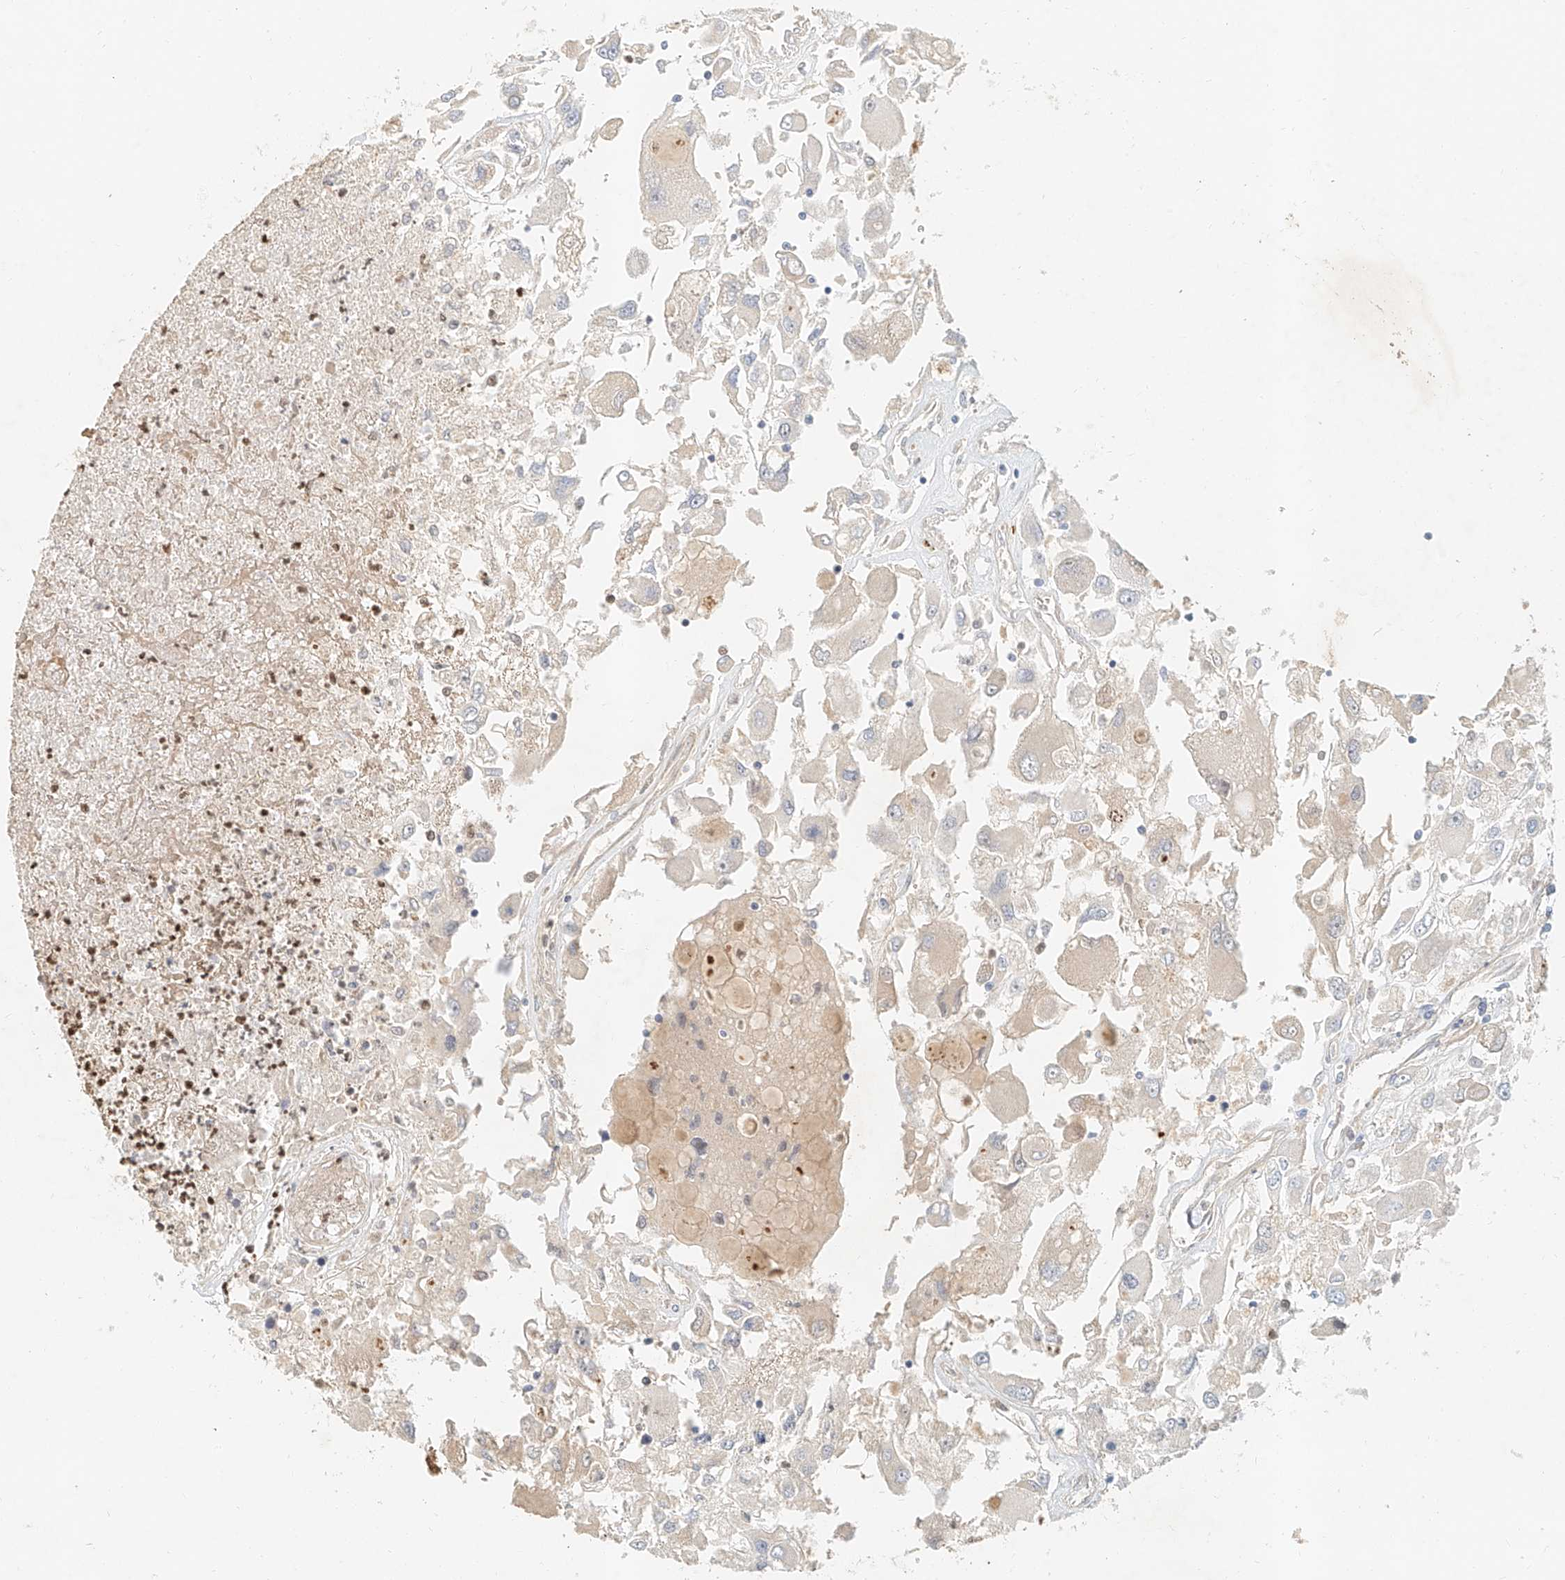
{"staining": {"intensity": "negative", "quantity": "none", "location": "none"}, "tissue": "renal cancer", "cell_type": "Tumor cells", "image_type": "cancer", "snomed": [{"axis": "morphology", "description": "Adenocarcinoma, NOS"}, {"axis": "topography", "description": "Kidney"}], "caption": "Immunohistochemical staining of human adenocarcinoma (renal) reveals no significant staining in tumor cells.", "gene": "CXorf58", "patient": {"sex": "female", "age": 52}}